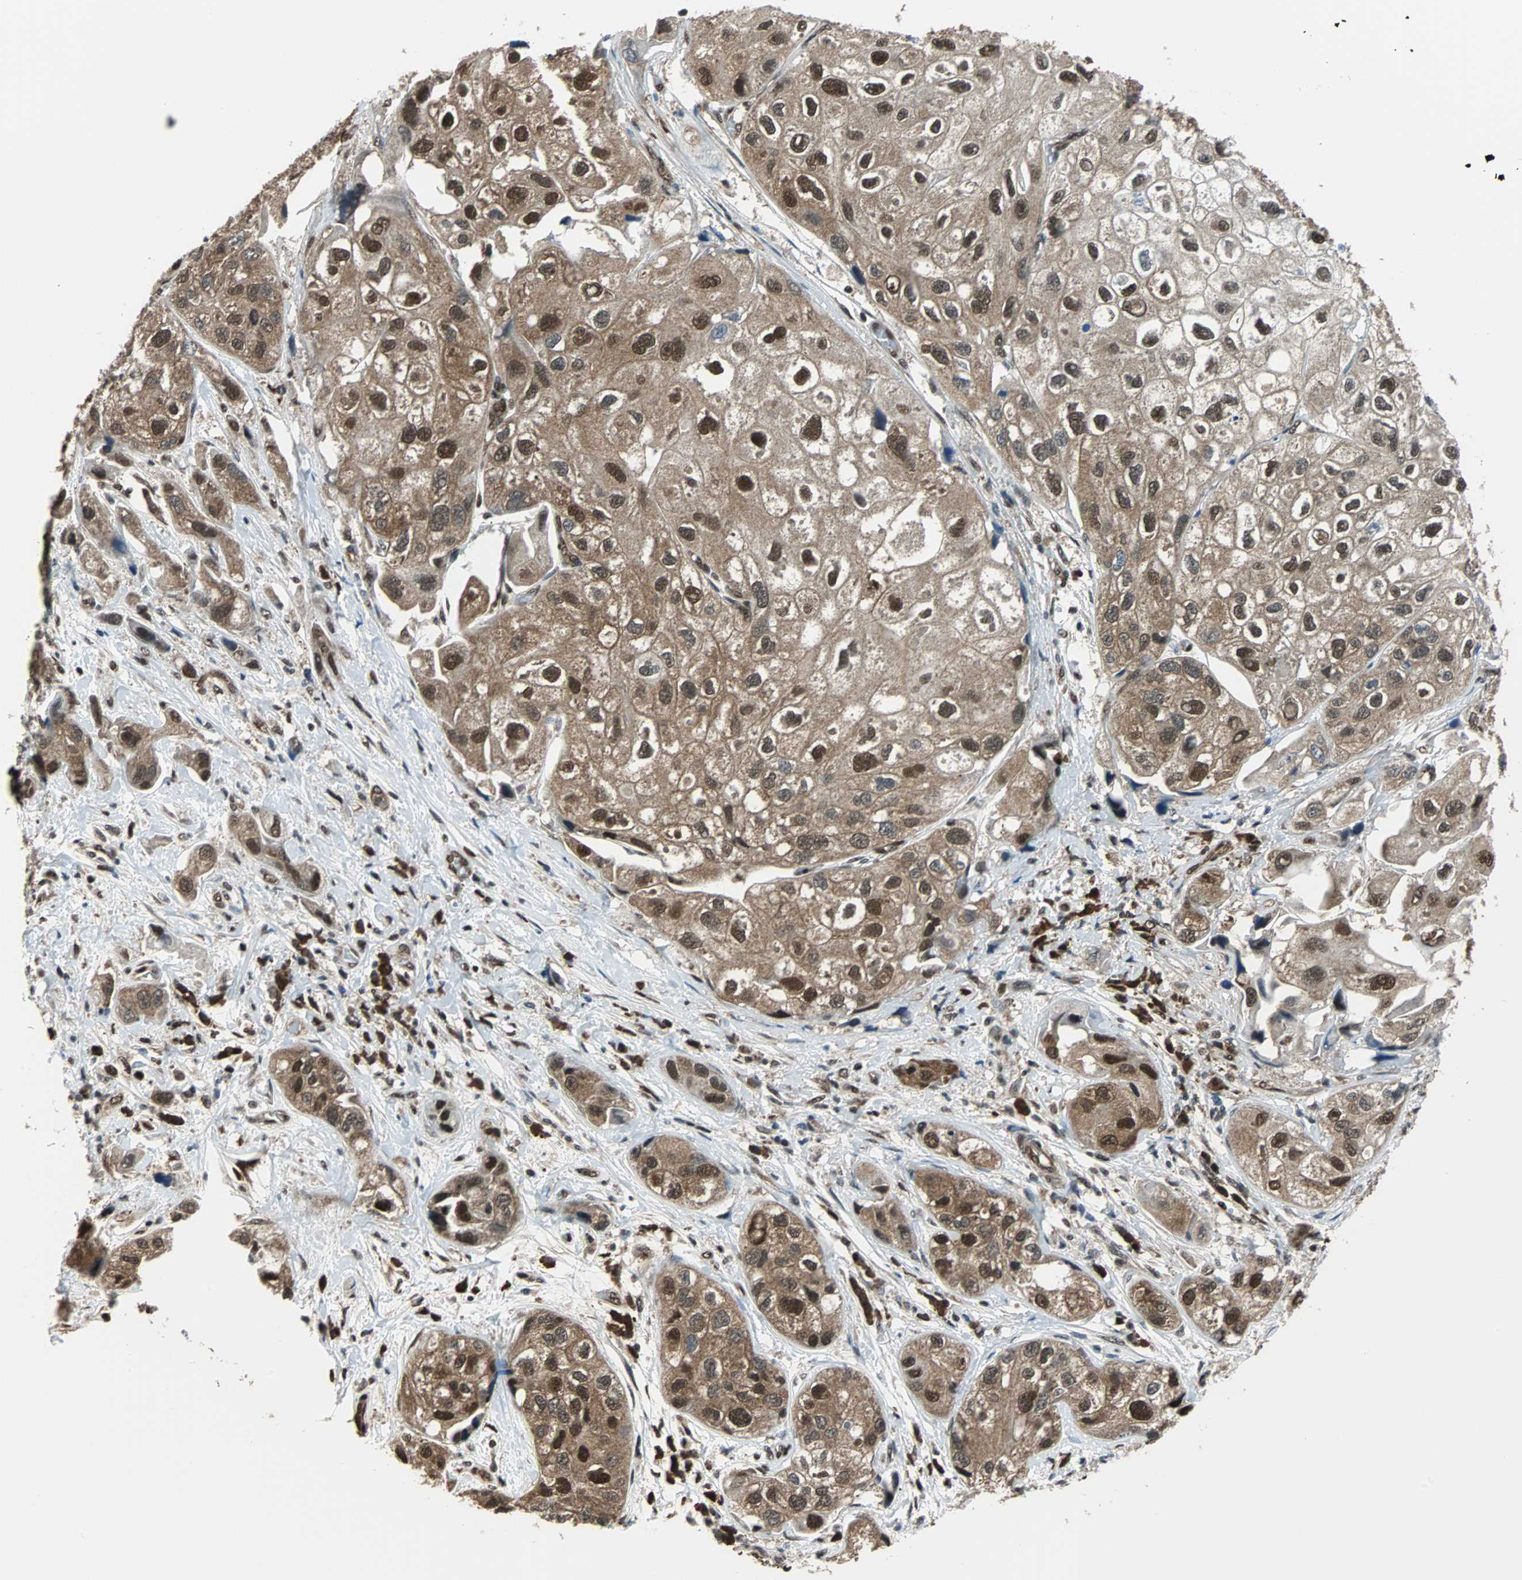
{"staining": {"intensity": "strong", "quantity": ">75%", "location": "cytoplasmic/membranous,nuclear"}, "tissue": "urothelial cancer", "cell_type": "Tumor cells", "image_type": "cancer", "snomed": [{"axis": "morphology", "description": "Urothelial carcinoma, High grade"}, {"axis": "topography", "description": "Urinary bladder"}], "caption": "About >75% of tumor cells in urothelial carcinoma (high-grade) display strong cytoplasmic/membranous and nuclear protein staining as visualized by brown immunohistochemical staining.", "gene": "VCP", "patient": {"sex": "female", "age": 64}}